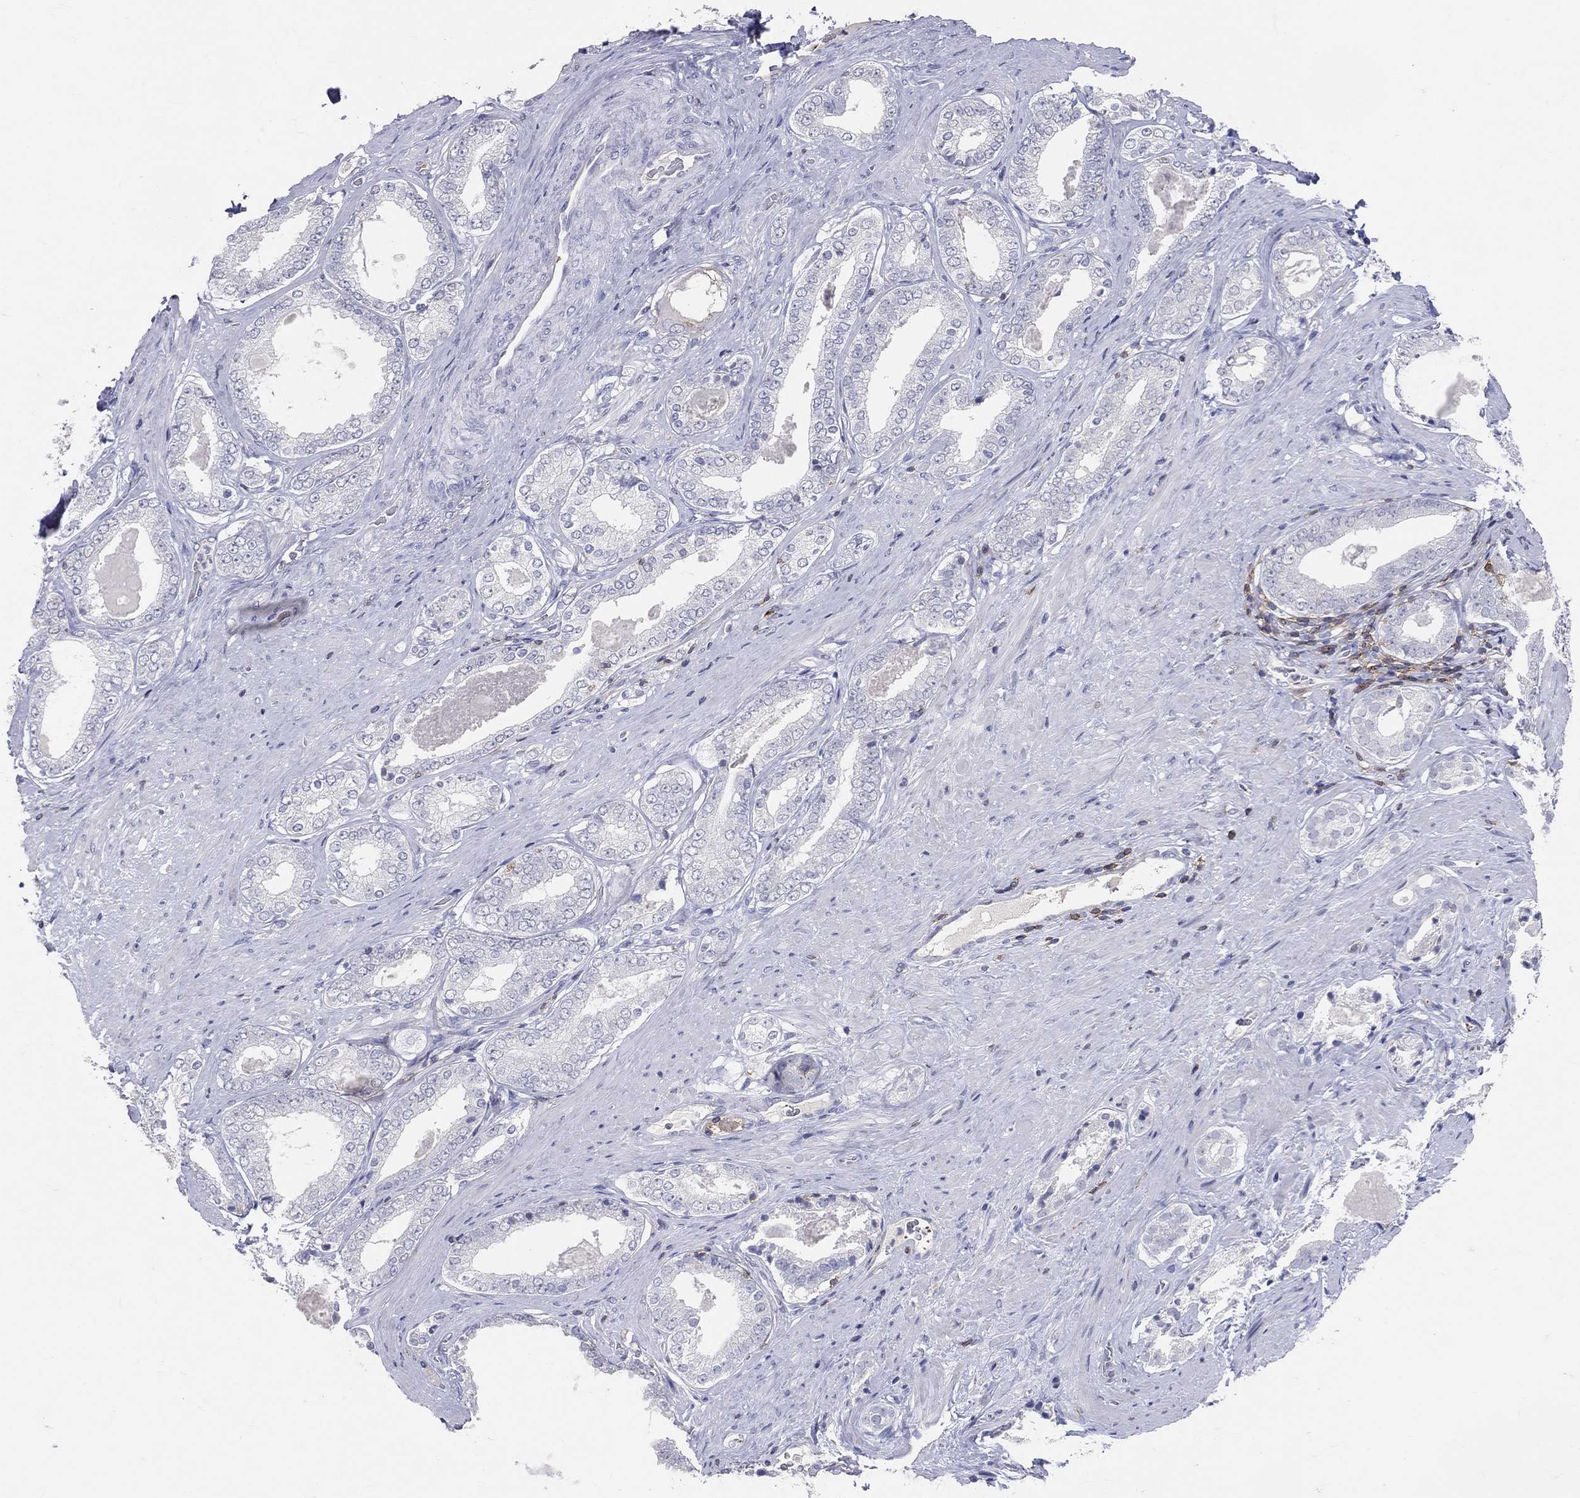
{"staining": {"intensity": "negative", "quantity": "none", "location": "none"}, "tissue": "prostate cancer", "cell_type": "Tumor cells", "image_type": "cancer", "snomed": [{"axis": "morphology", "description": "Adenocarcinoma, Low grade"}, {"axis": "topography", "description": "Prostate and seminal vesicle, NOS"}], "caption": "An image of prostate cancer (low-grade adenocarcinoma) stained for a protein demonstrates no brown staining in tumor cells.", "gene": "LAT", "patient": {"sex": "male", "age": 61}}